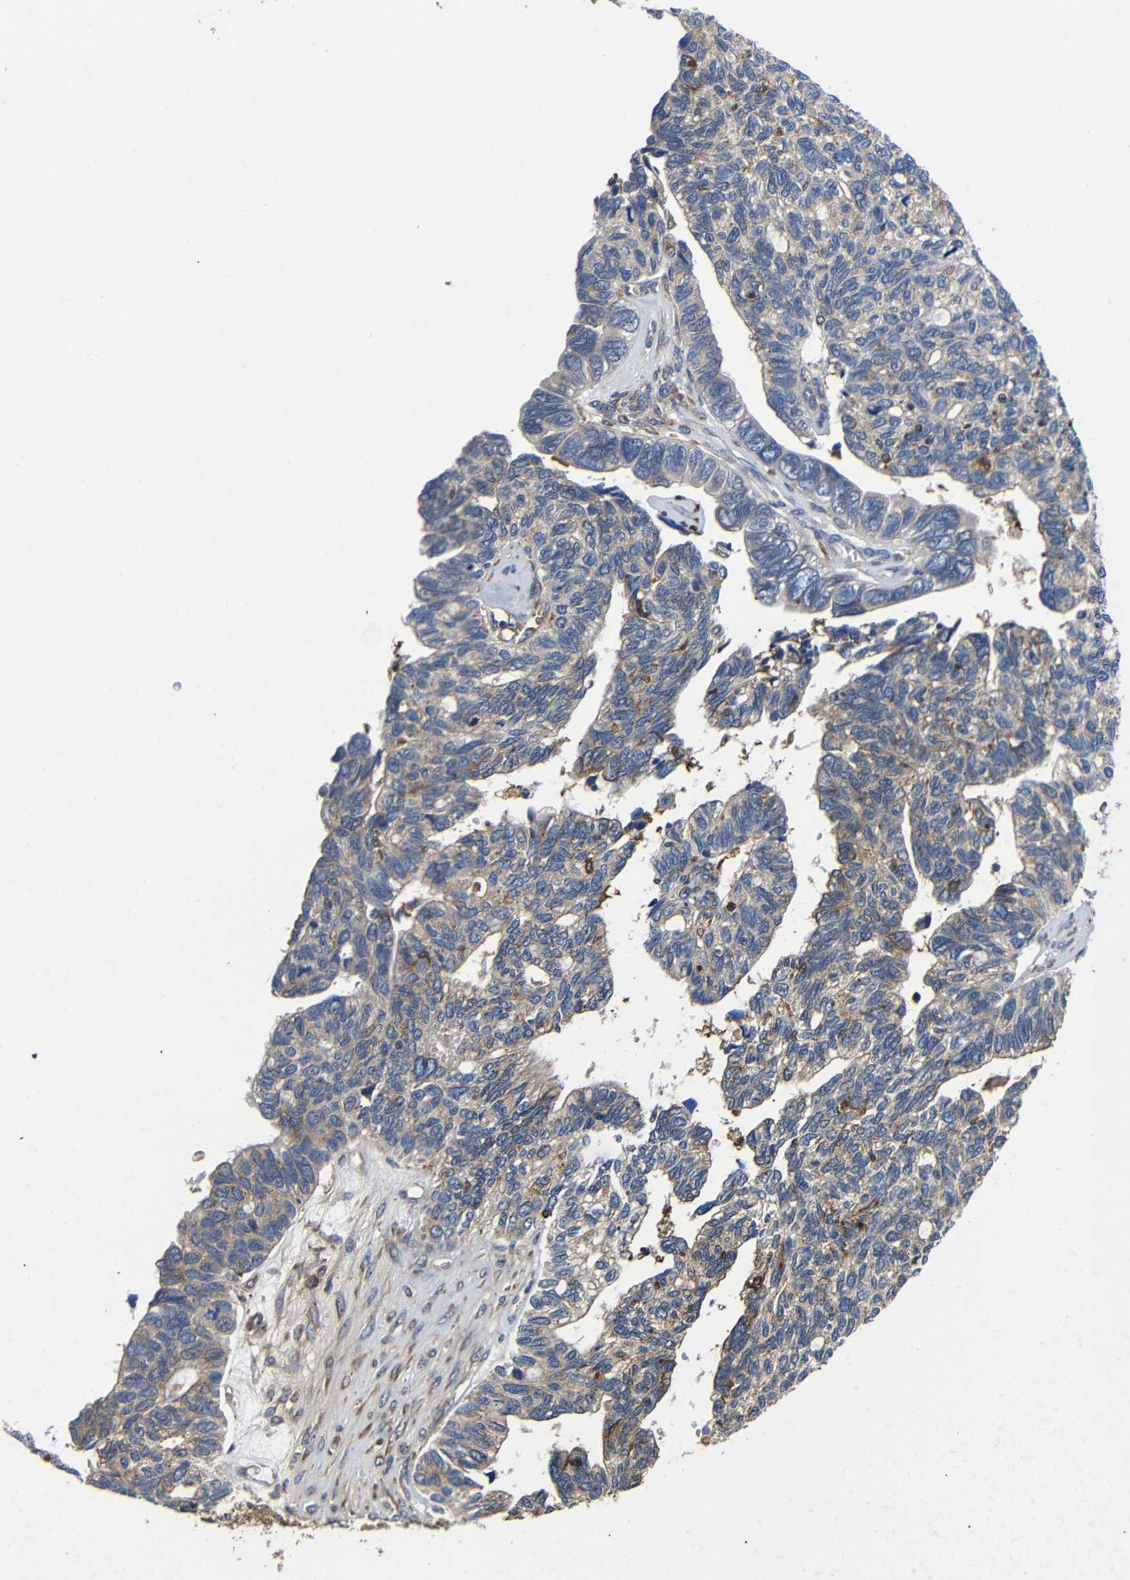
{"staining": {"intensity": "weak", "quantity": "25%-75%", "location": "cytoplasmic/membranous"}, "tissue": "ovarian cancer", "cell_type": "Tumor cells", "image_type": "cancer", "snomed": [{"axis": "morphology", "description": "Cystadenocarcinoma, serous, NOS"}, {"axis": "topography", "description": "Ovary"}], "caption": "A photomicrograph of human ovarian cancer (serous cystadenocarcinoma) stained for a protein exhibits weak cytoplasmic/membranous brown staining in tumor cells.", "gene": "LRRCC1", "patient": {"sex": "female", "age": 79}}